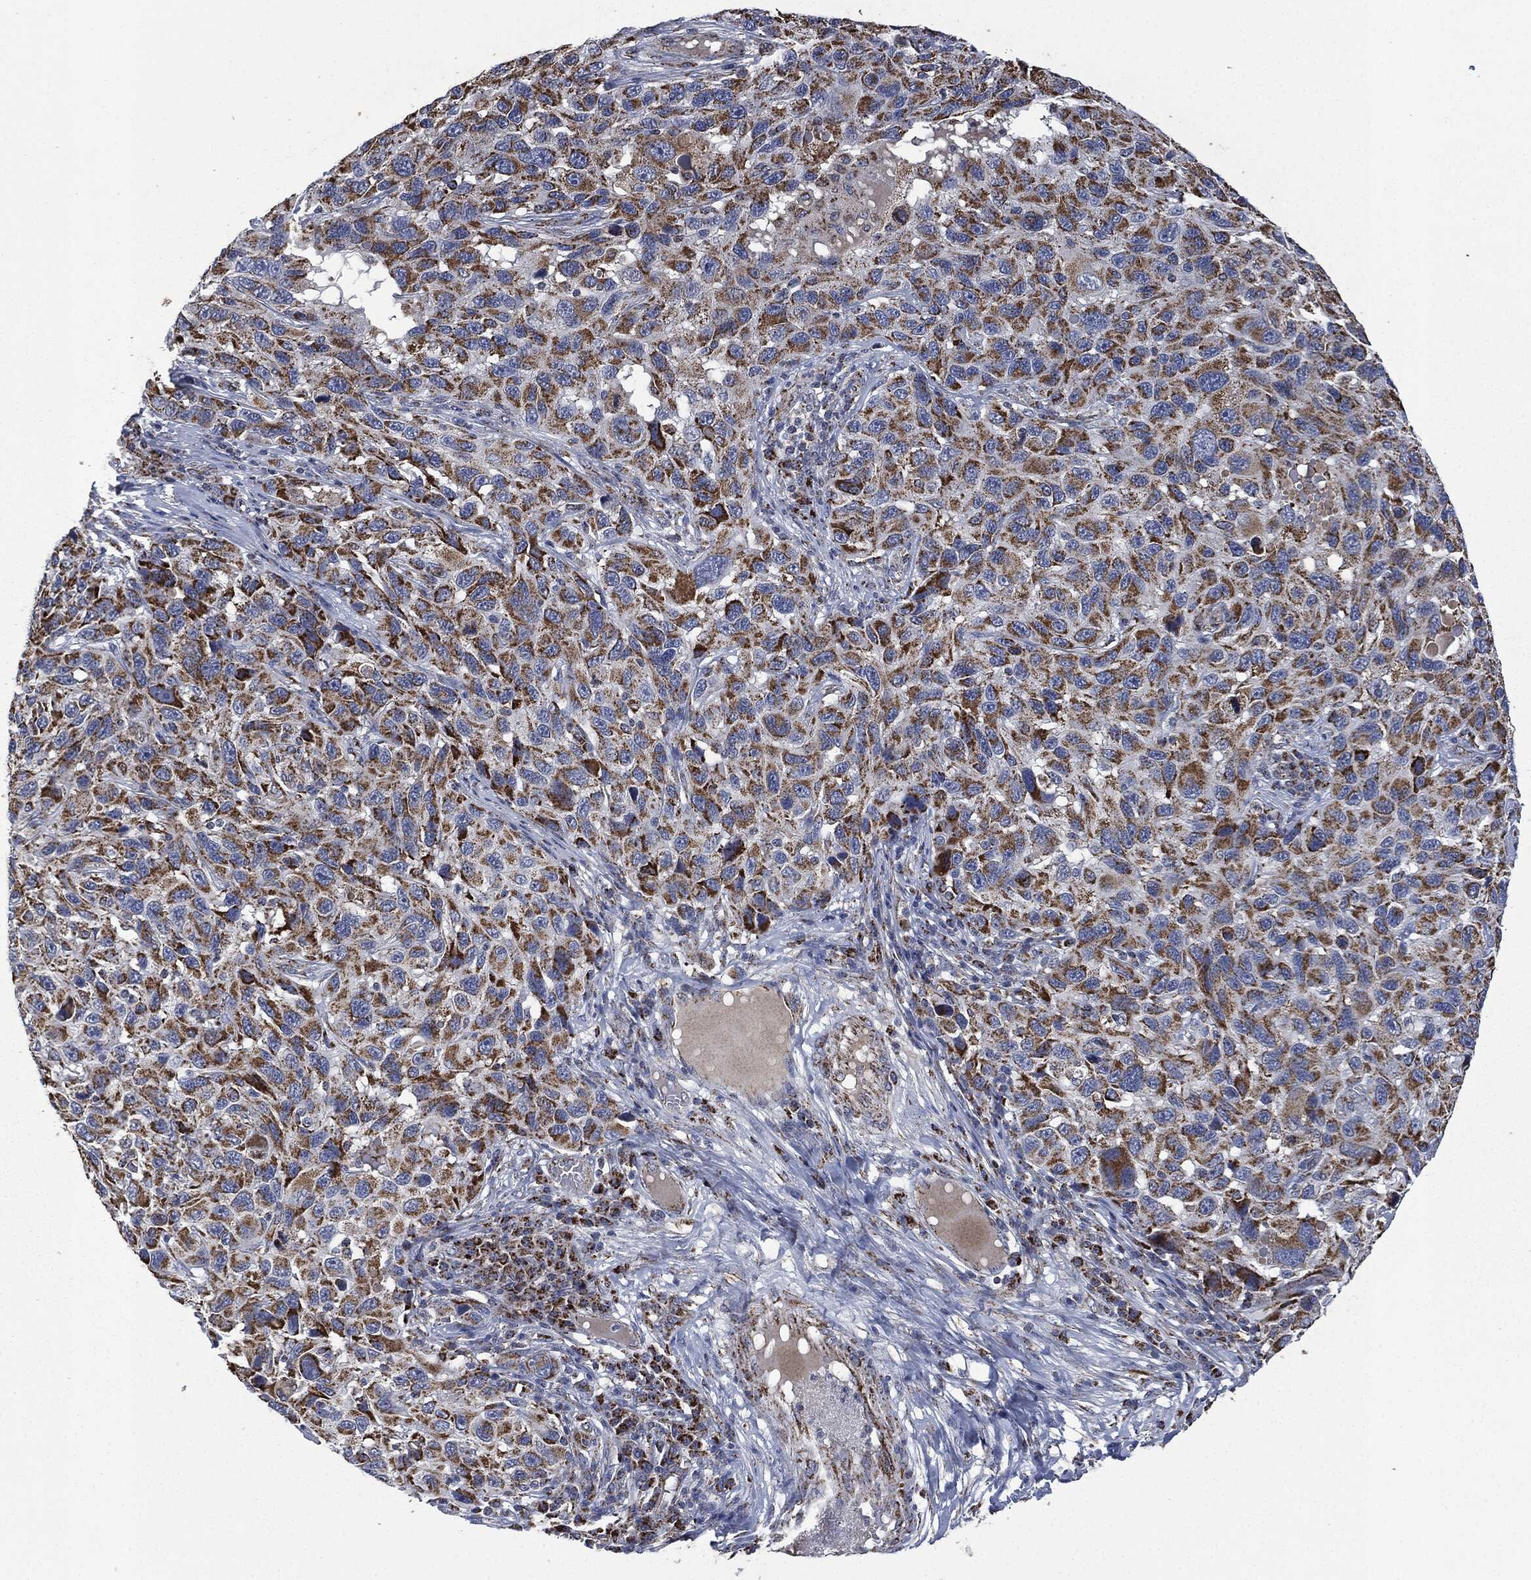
{"staining": {"intensity": "moderate", "quantity": ">75%", "location": "cytoplasmic/membranous"}, "tissue": "melanoma", "cell_type": "Tumor cells", "image_type": "cancer", "snomed": [{"axis": "morphology", "description": "Malignant melanoma, NOS"}, {"axis": "topography", "description": "Skin"}], "caption": "Brown immunohistochemical staining in melanoma shows moderate cytoplasmic/membranous expression in about >75% of tumor cells. The staining was performed using DAB (3,3'-diaminobenzidine) to visualize the protein expression in brown, while the nuclei were stained in blue with hematoxylin (Magnification: 20x).", "gene": "RYK", "patient": {"sex": "male", "age": 53}}